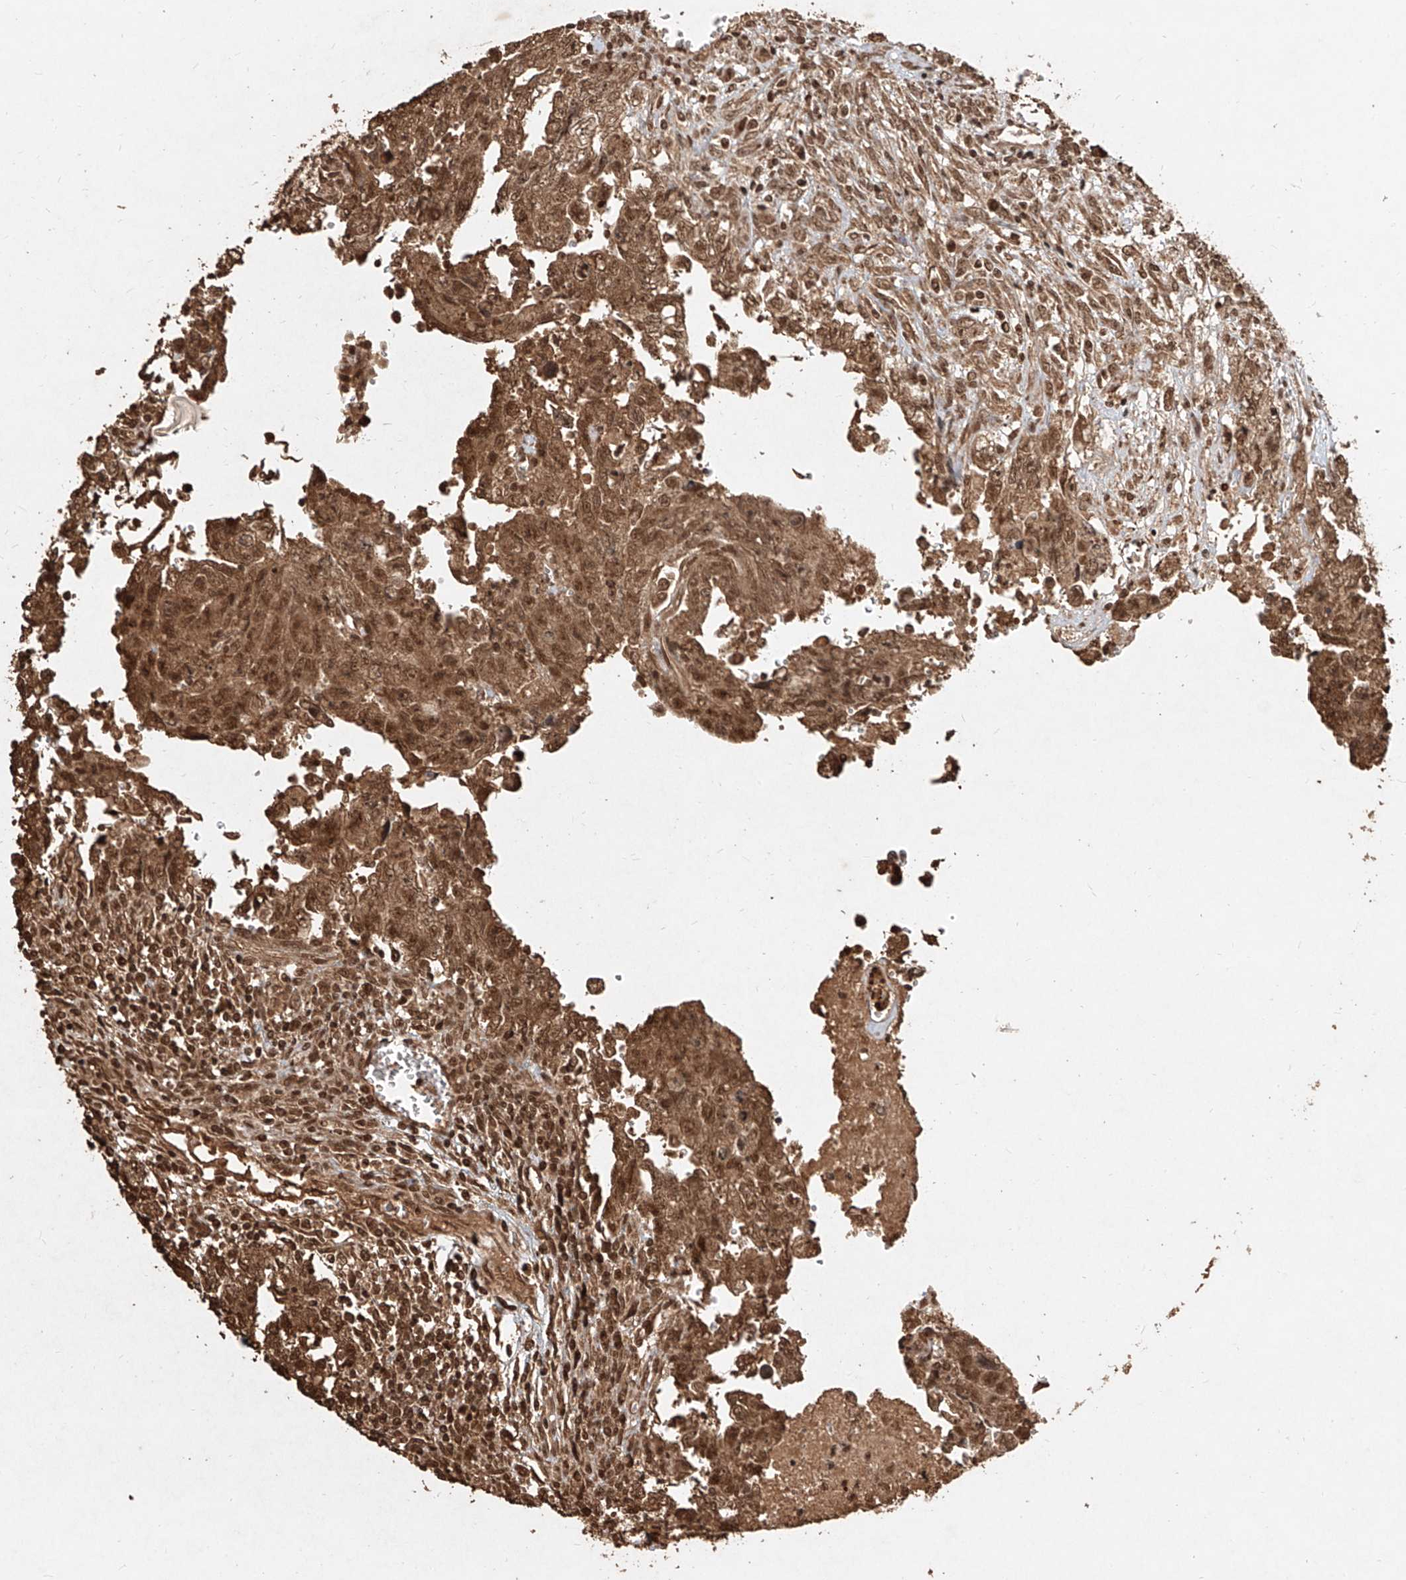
{"staining": {"intensity": "strong", "quantity": ">75%", "location": "cytoplasmic/membranous,nuclear"}, "tissue": "testis cancer", "cell_type": "Tumor cells", "image_type": "cancer", "snomed": [{"axis": "morphology", "description": "Carcinoma, Embryonal, NOS"}, {"axis": "topography", "description": "Testis"}], "caption": "Testis cancer (embryonal carcinoma) stained with a protein marker shows strong staining in tumor cells.", "gene": "UBE2K", "patient": {"sex": "male", "age": 28}}